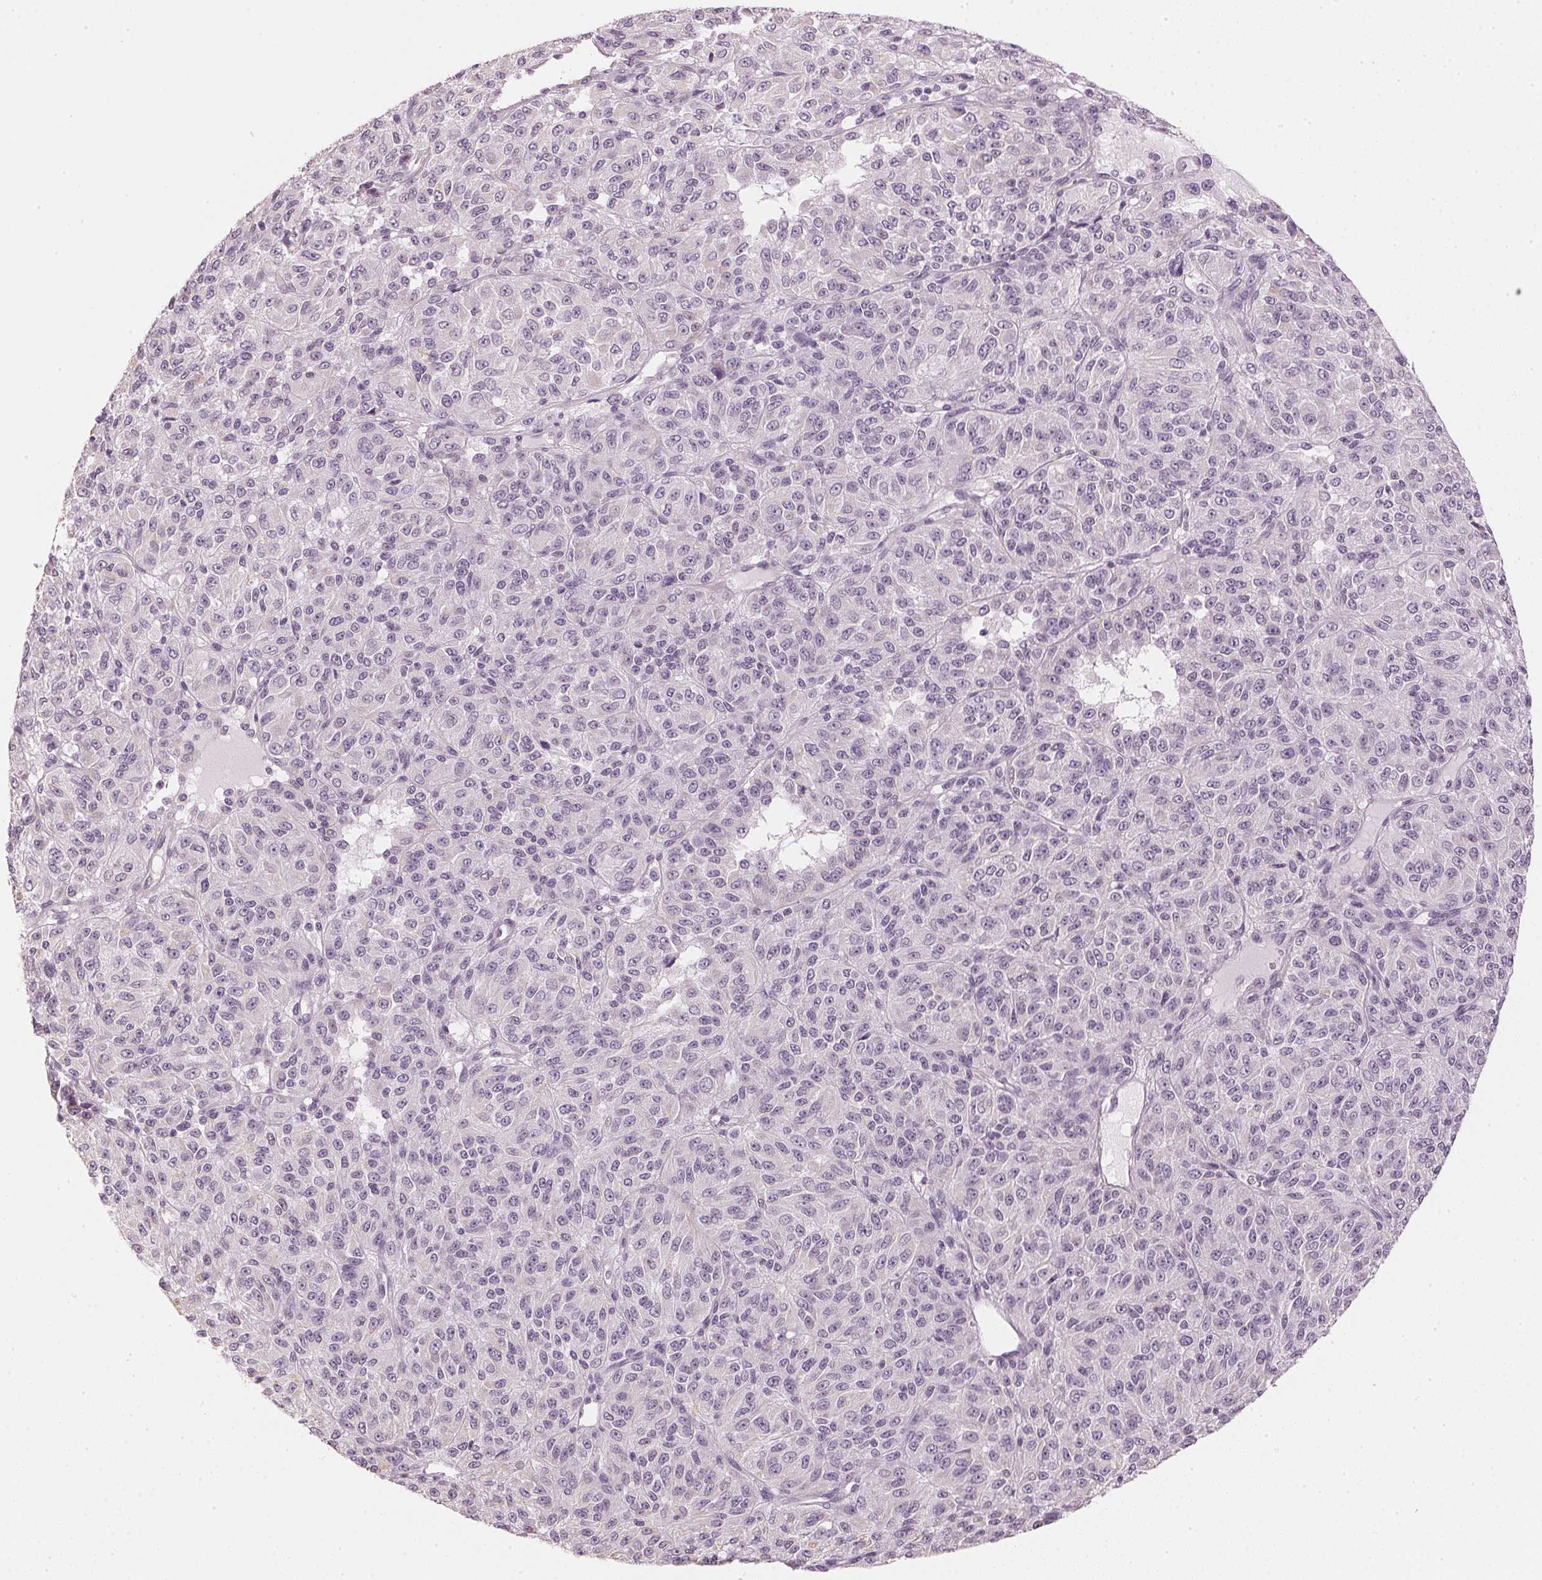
{"staining": {"intensity": "negative", "quantity": "none", "location": "none"}, "tissue": "melanoma", "cell_type": "Tumor cells", "image_type": "cancer", "snomed": [{"axis": "morphology", "description": "Malignant melanoma, Metastatic site"}, {"axis": "topography", "description": "Brain"}], "caption": "Immunohistochemical staining of human malignant melanoma (metastatic site) reveals no significant staining in tumor cells. The staining was performed using DAB (3,3'-diaminobenzidine) to visualize the protein expression in brown, while the nuclei were stained in blue with hematoxylin (Magnification: 20x).", "gene": "APLP1", "patient": {"sex": "female", "age": 56}}